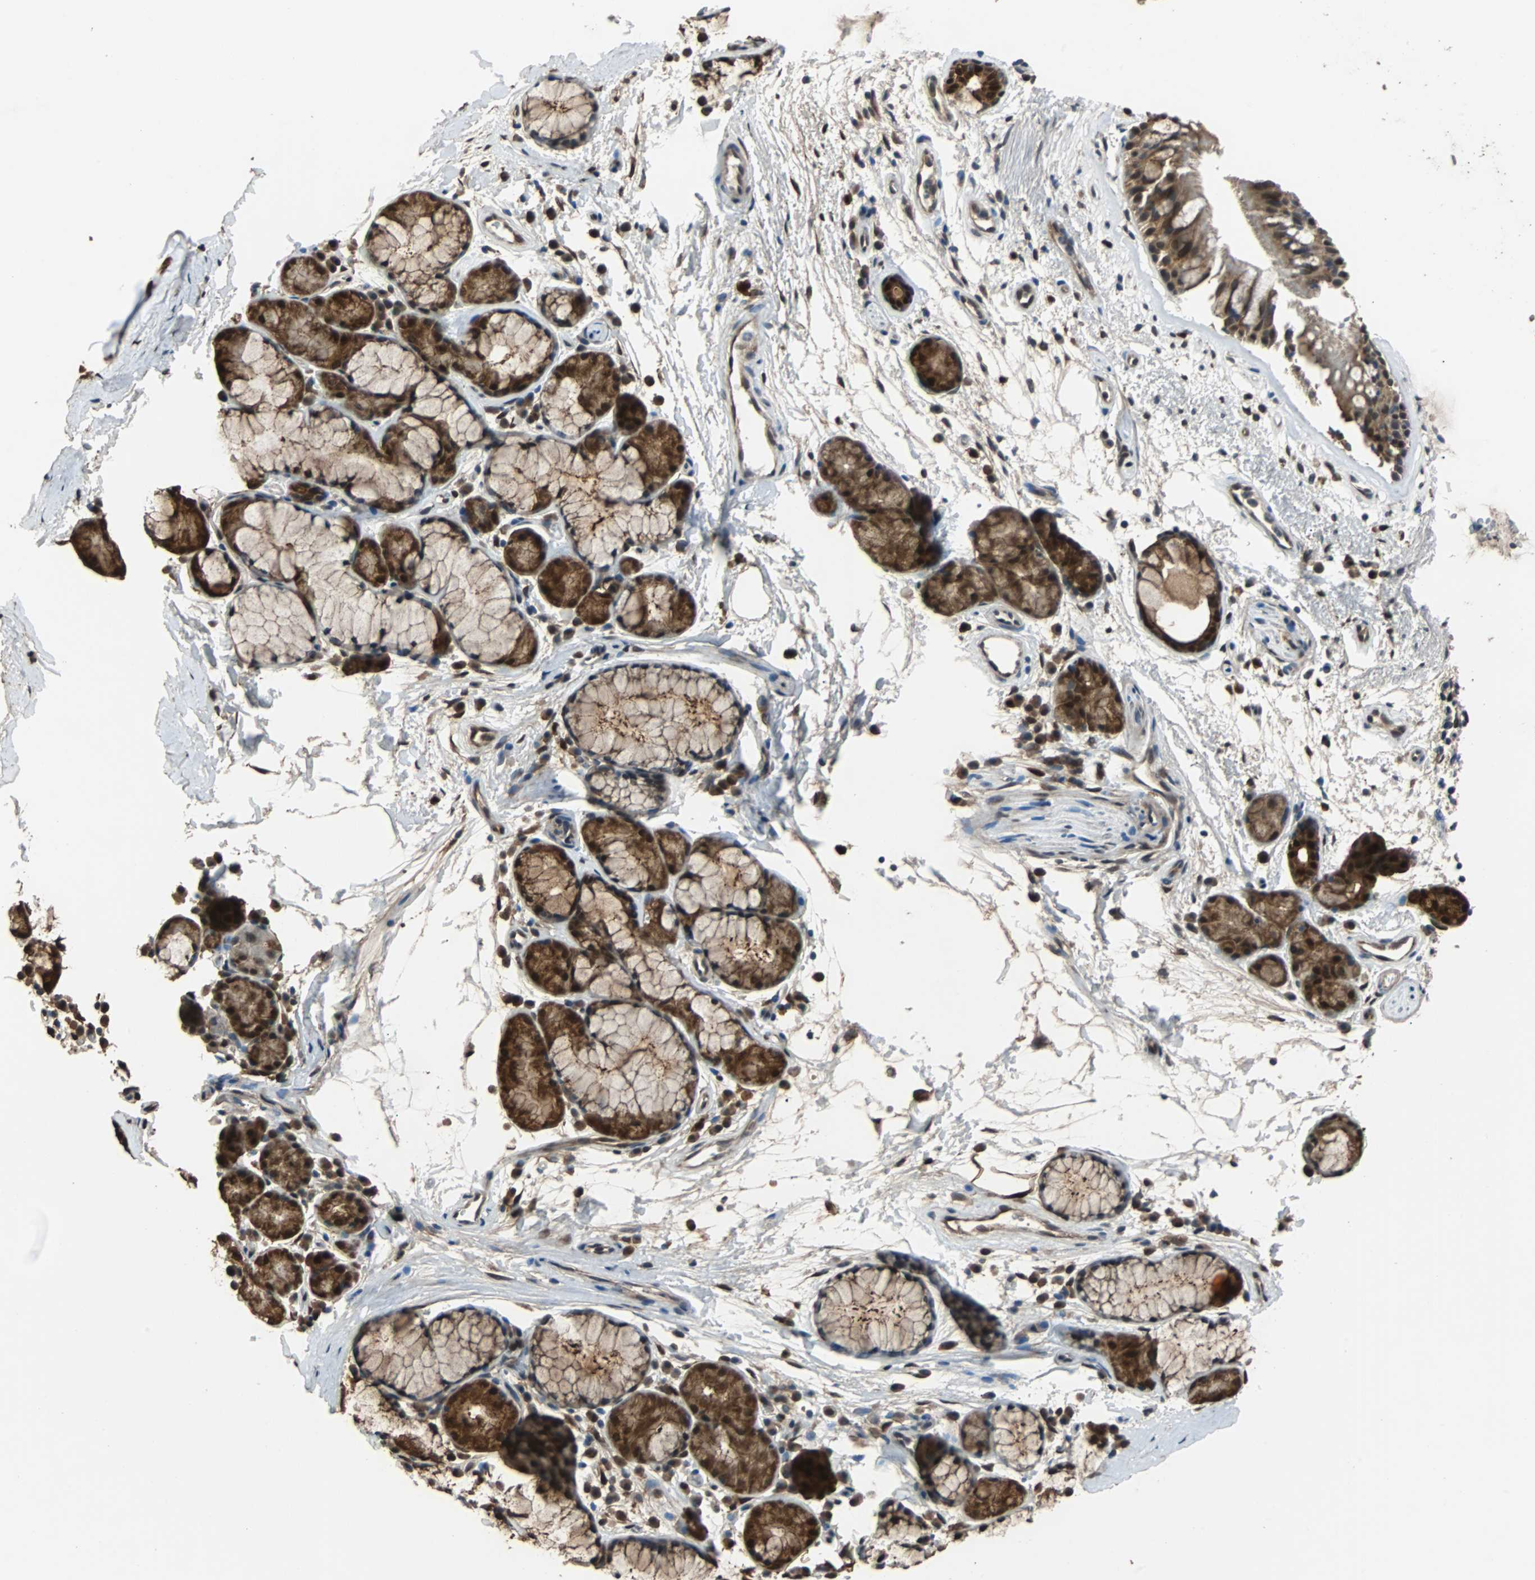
{"staining": {"intensity": "strong", "quantity": ">75%", "location": "nuclear"}, "tissue": "bronchus", "cell_type": "Respiratory epithelial cells", "image_type": "normal", "snomed": [{"axis": "morphology", "description": "Normal tissue, NOS"}, {"axis": "topography", "description": "Bronchus"}], "caption": "This image shows benign bronchus stained with immunohistochemistry to label a protein in brown. The nuclear of respiratory epithelial cells show strong positivity for the protein. Nuclei are counter-stained blue.", "gene": "PRDX6", "patient": {"sex": "female", "age": 54}}